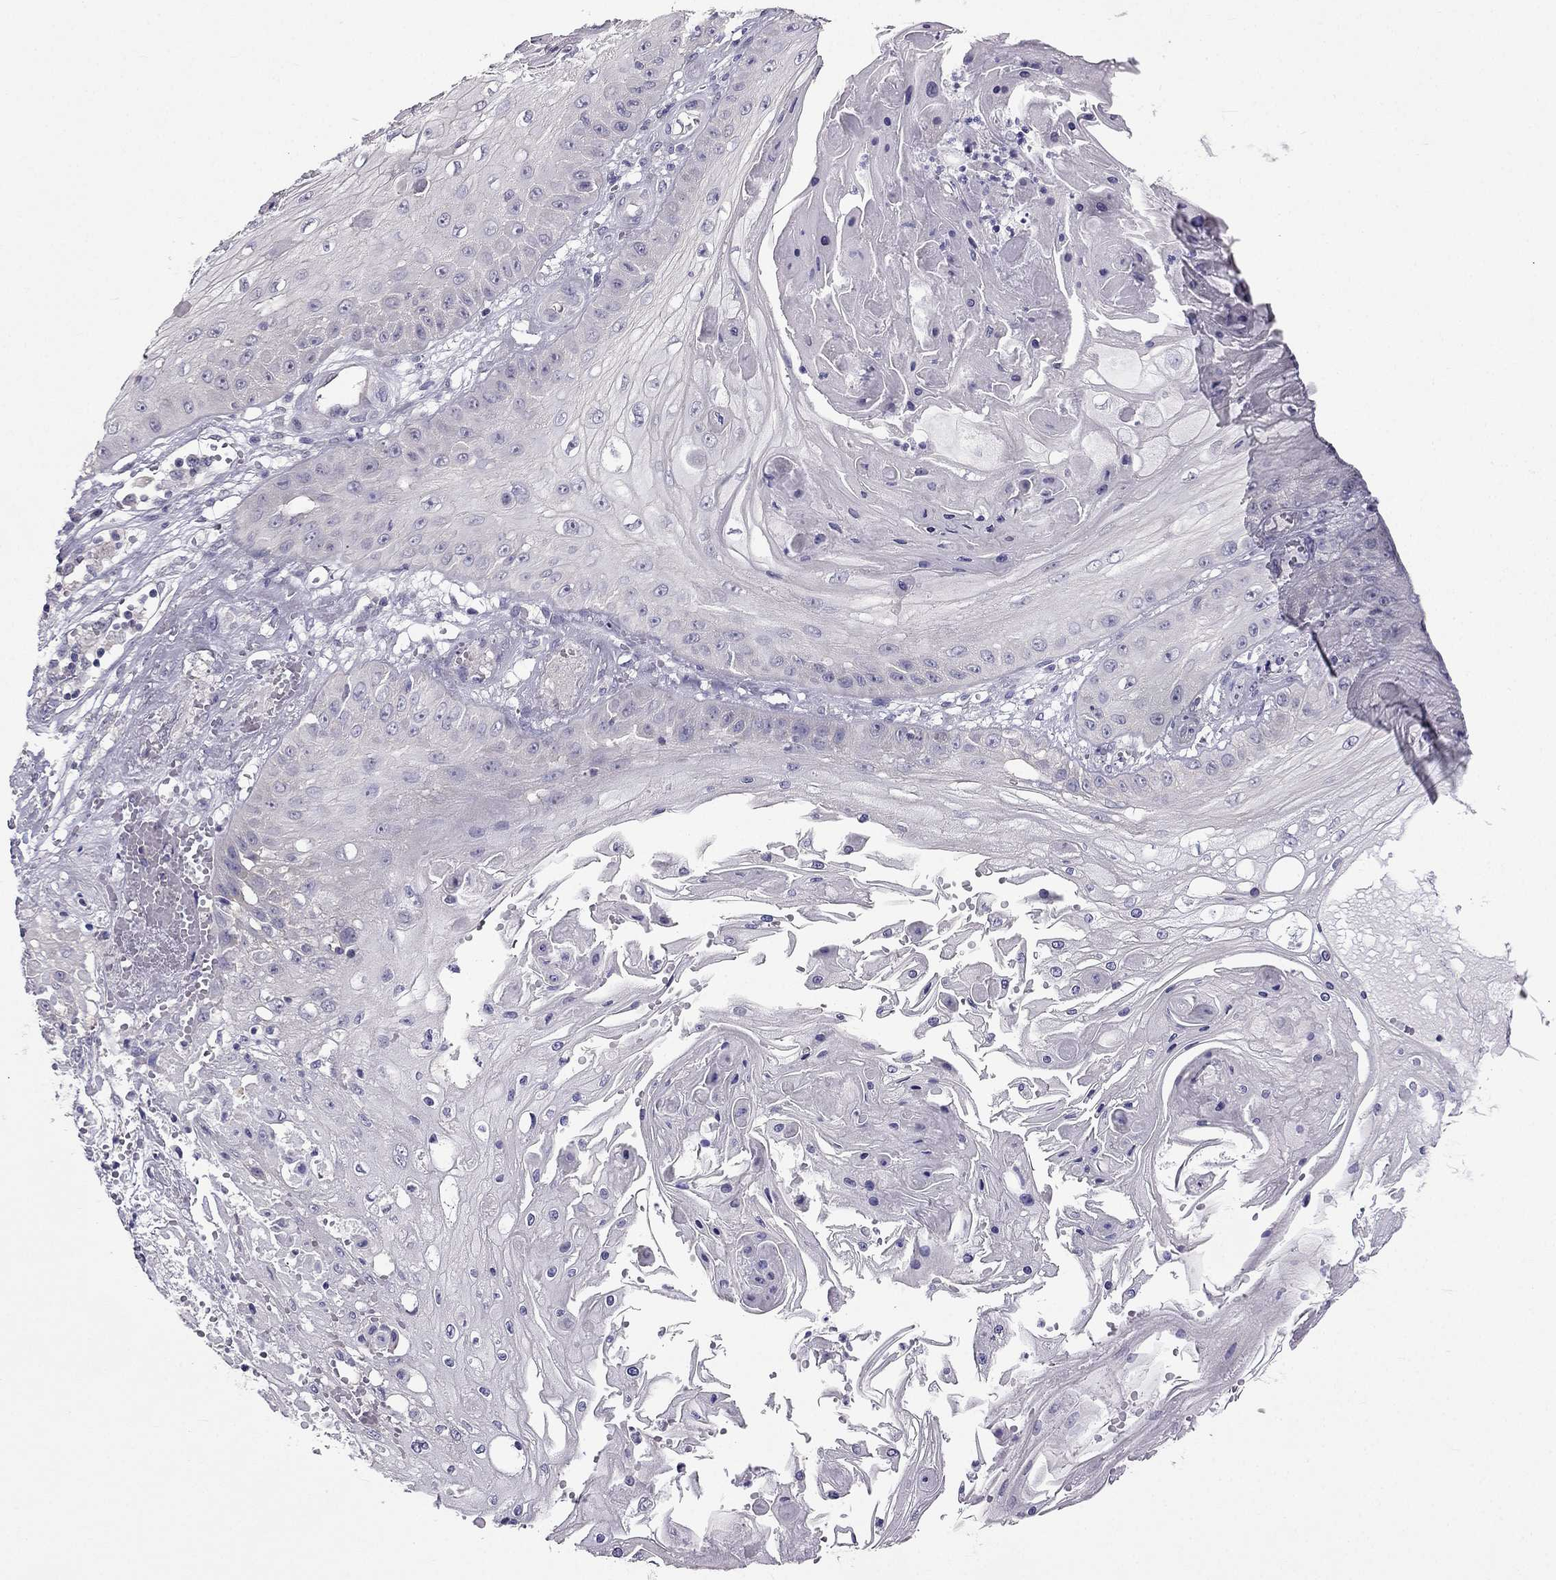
{"staining": {"intensity": "negative", "quantity": "none", "location": "none"}, "tissue": "skin cancer", "cell_type": "Tumor cells", "image_type": "cancer", "snomed": [{"axis": "morphology", "description": "Squamous cell carcinoma, NOS"}, {"axis": "topography", "description": "Skin"}], "caption": "This is an immunohistochemistry (IHC) histopathology image of human skin cancer (squamous cell carcinoma). There is no positivity in tumor cells.", "gene": "HSFX1", "patient": {"sex": "male", "age": 70}}